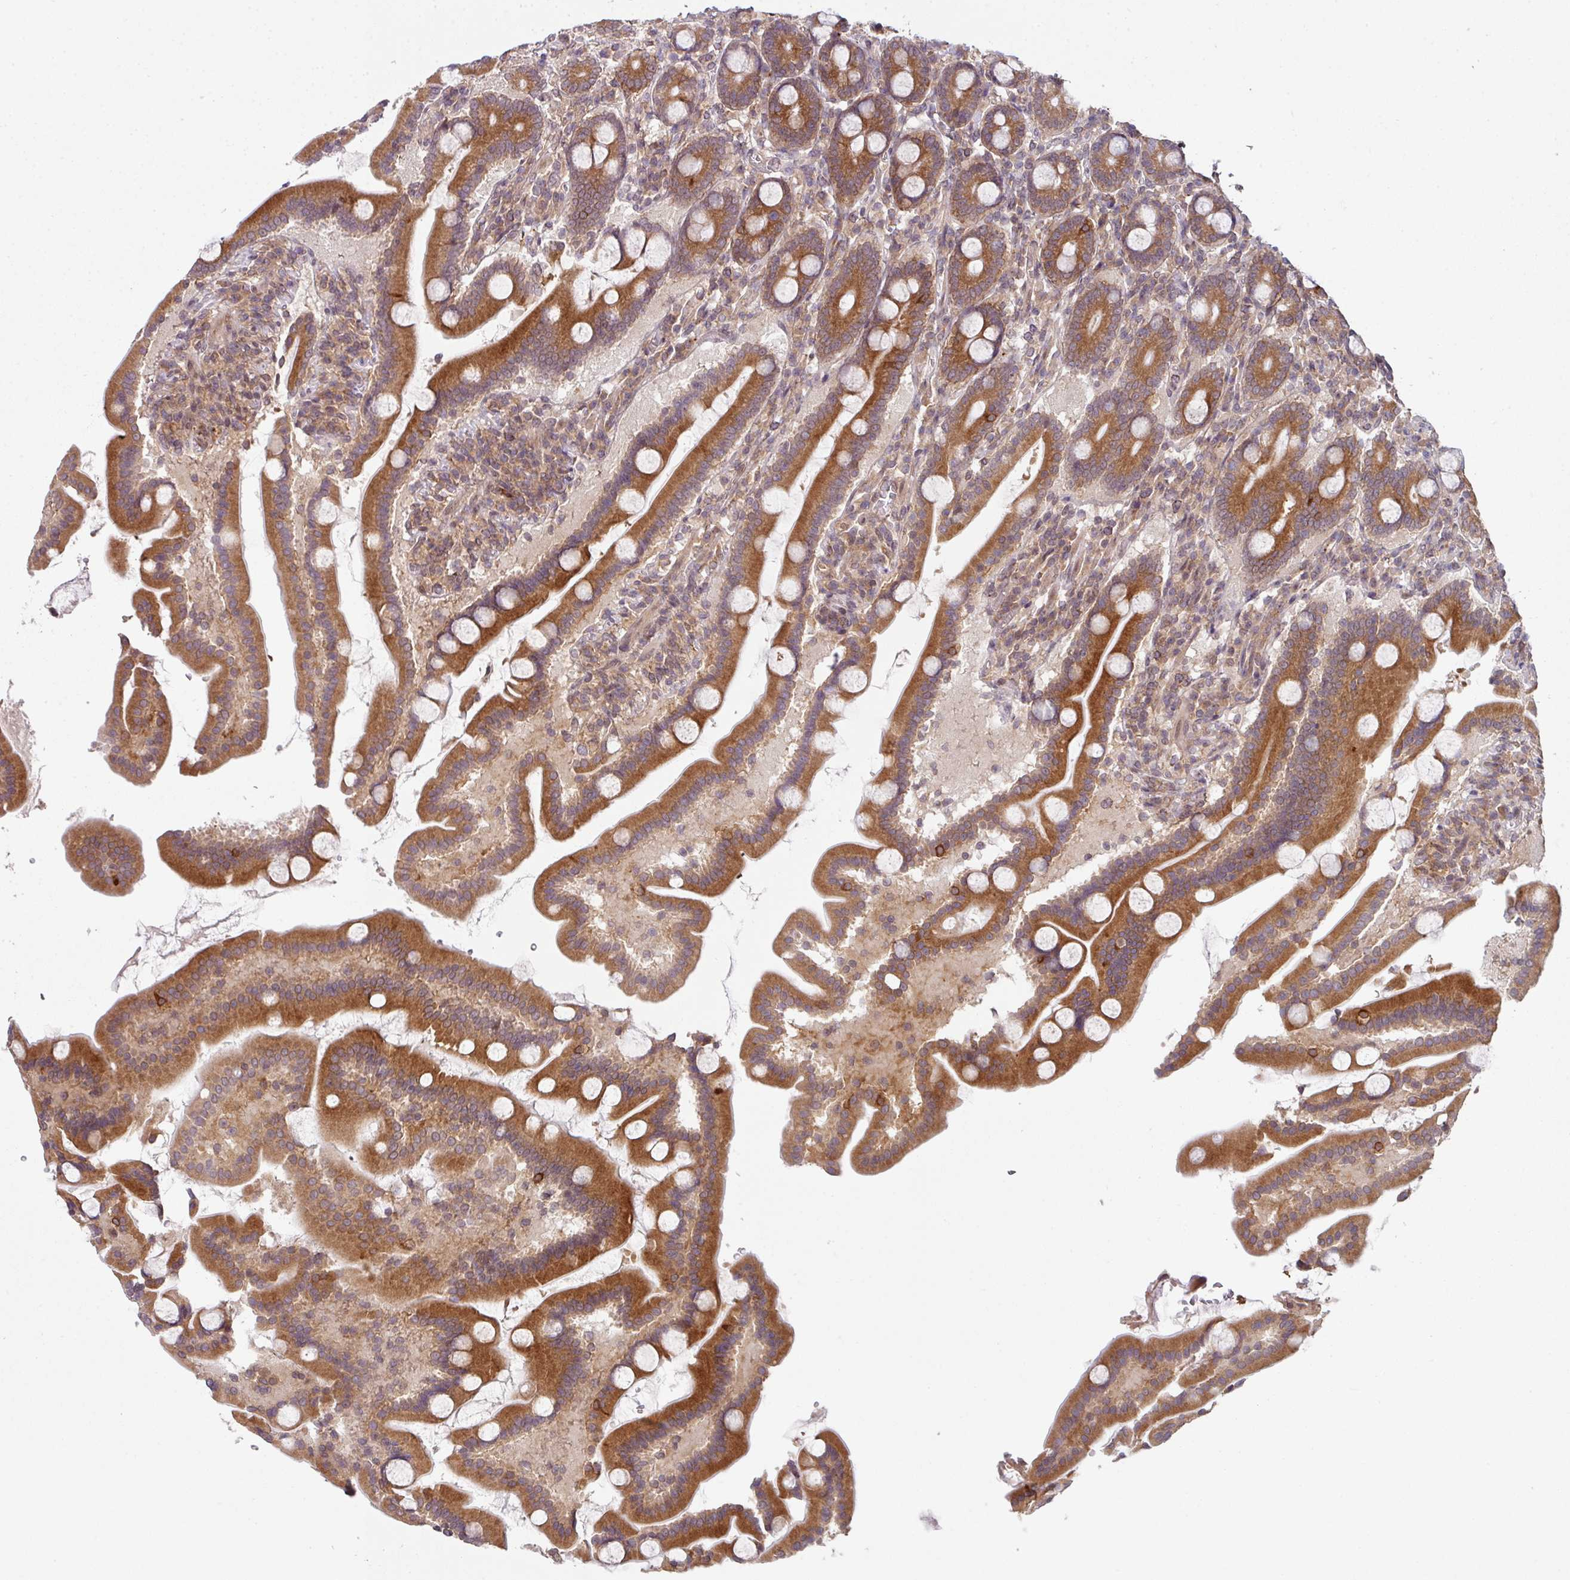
{"staining": {"intensity": "strong", "quantity": ">75%", "location": "cytoplasmic/membranous"}, "tissue": "duodenum", "cell_type": "Glandular cells", "image_type": "normal", "snomed": [{"axis": "morphology", "description": "Normal tissue, NOS"}, {"axis": "topography", "description": "Duodenum"}], "caption": "Duodenum stained with a brown dye exhibits strong cytoplasmic/membranous positive expression in about >75% of glandular cells.", "gene": "CAMLG", "patient": {"sex": "male", "age": 55}}